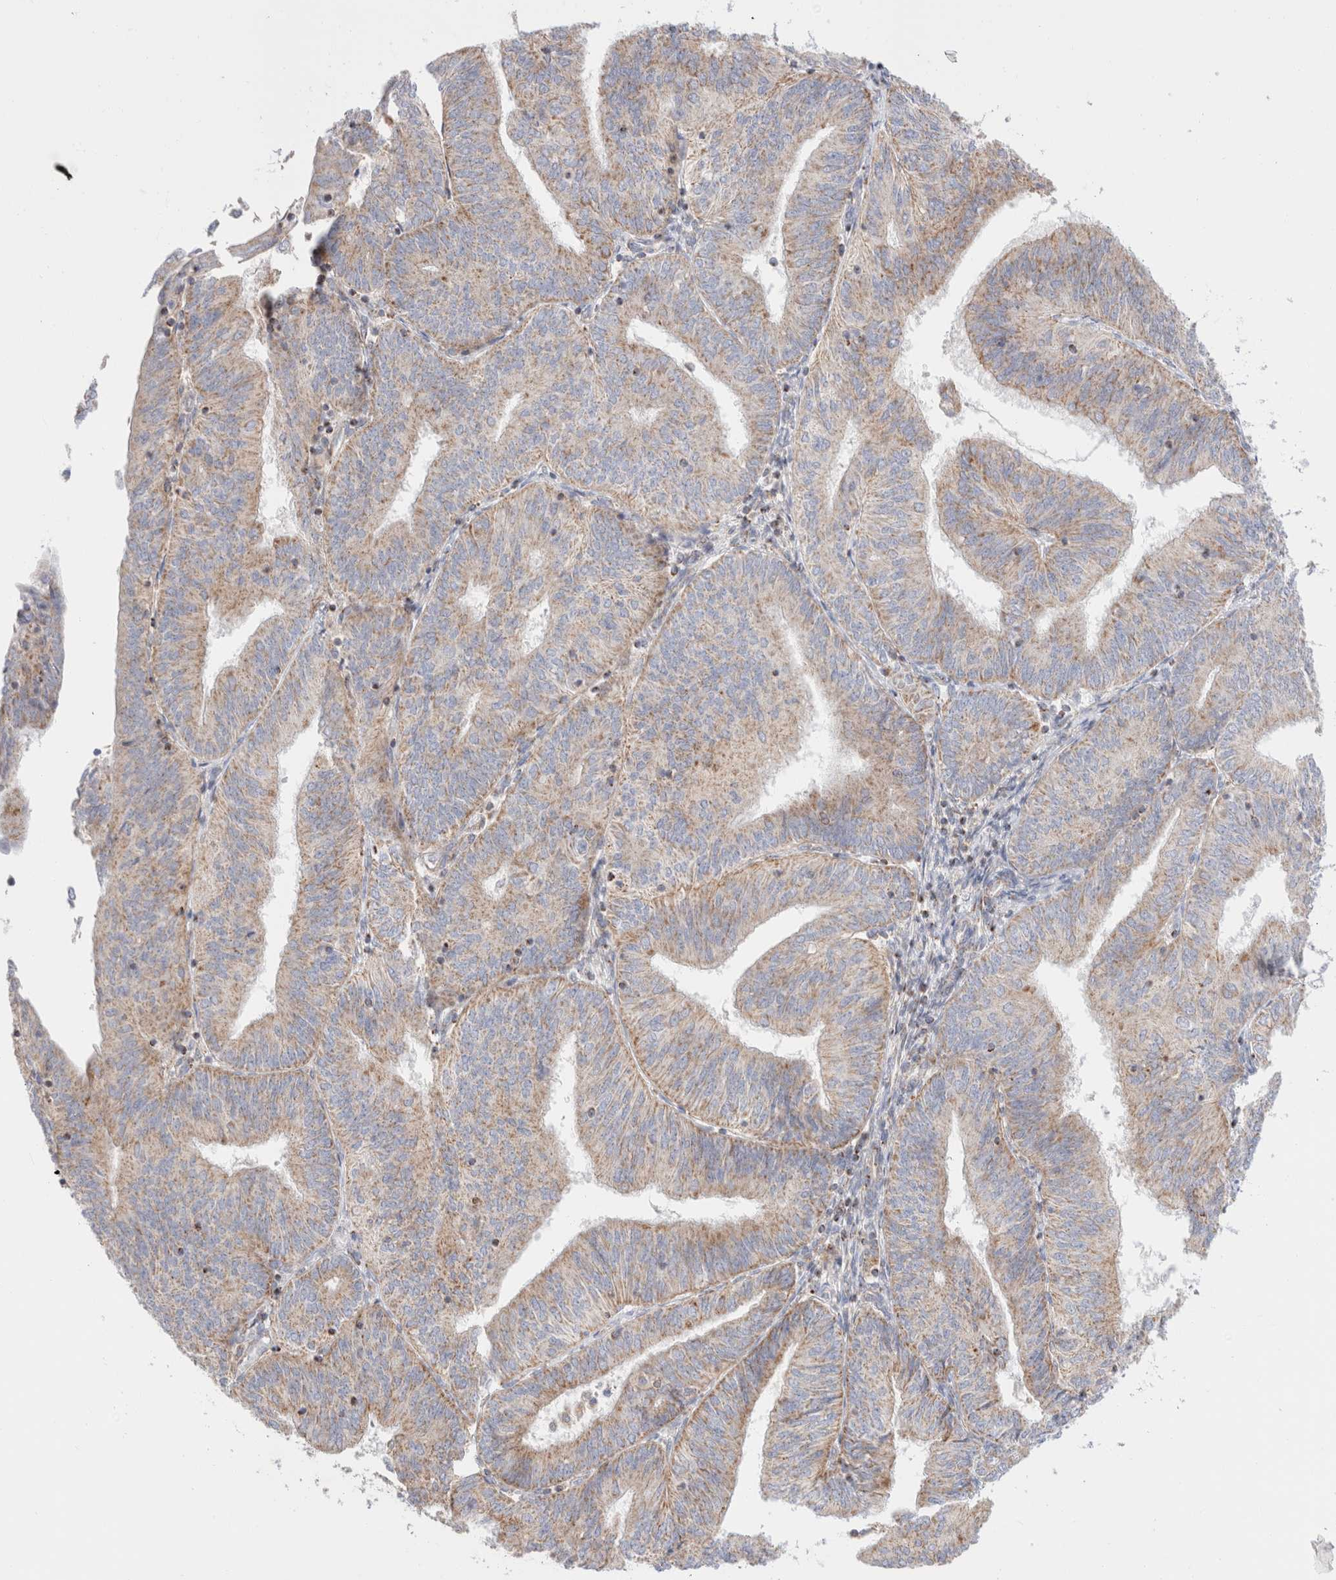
{"staining": {"intensity": "weak", "quantity": "25%-75%", "location": "cytoplasmic/membranous"}, "tissue": "endometrial cancer", "cell_type": "Tumor cells", "image_type": "cancer", "snomed": [{"axis": "morphology", "description": "Adenocarcinoma, NOS"}, {"axis": "topography", "description": "Endometrium"}], "caption": "Tumor cells demonstrate low levels of weak cytoplasmic/membranous expression in about 25%-75% of cells in endometrial adenocarcinoma.", "gene": "ATP6V1C1", "patient": {"sex": "female", "age": 58}}